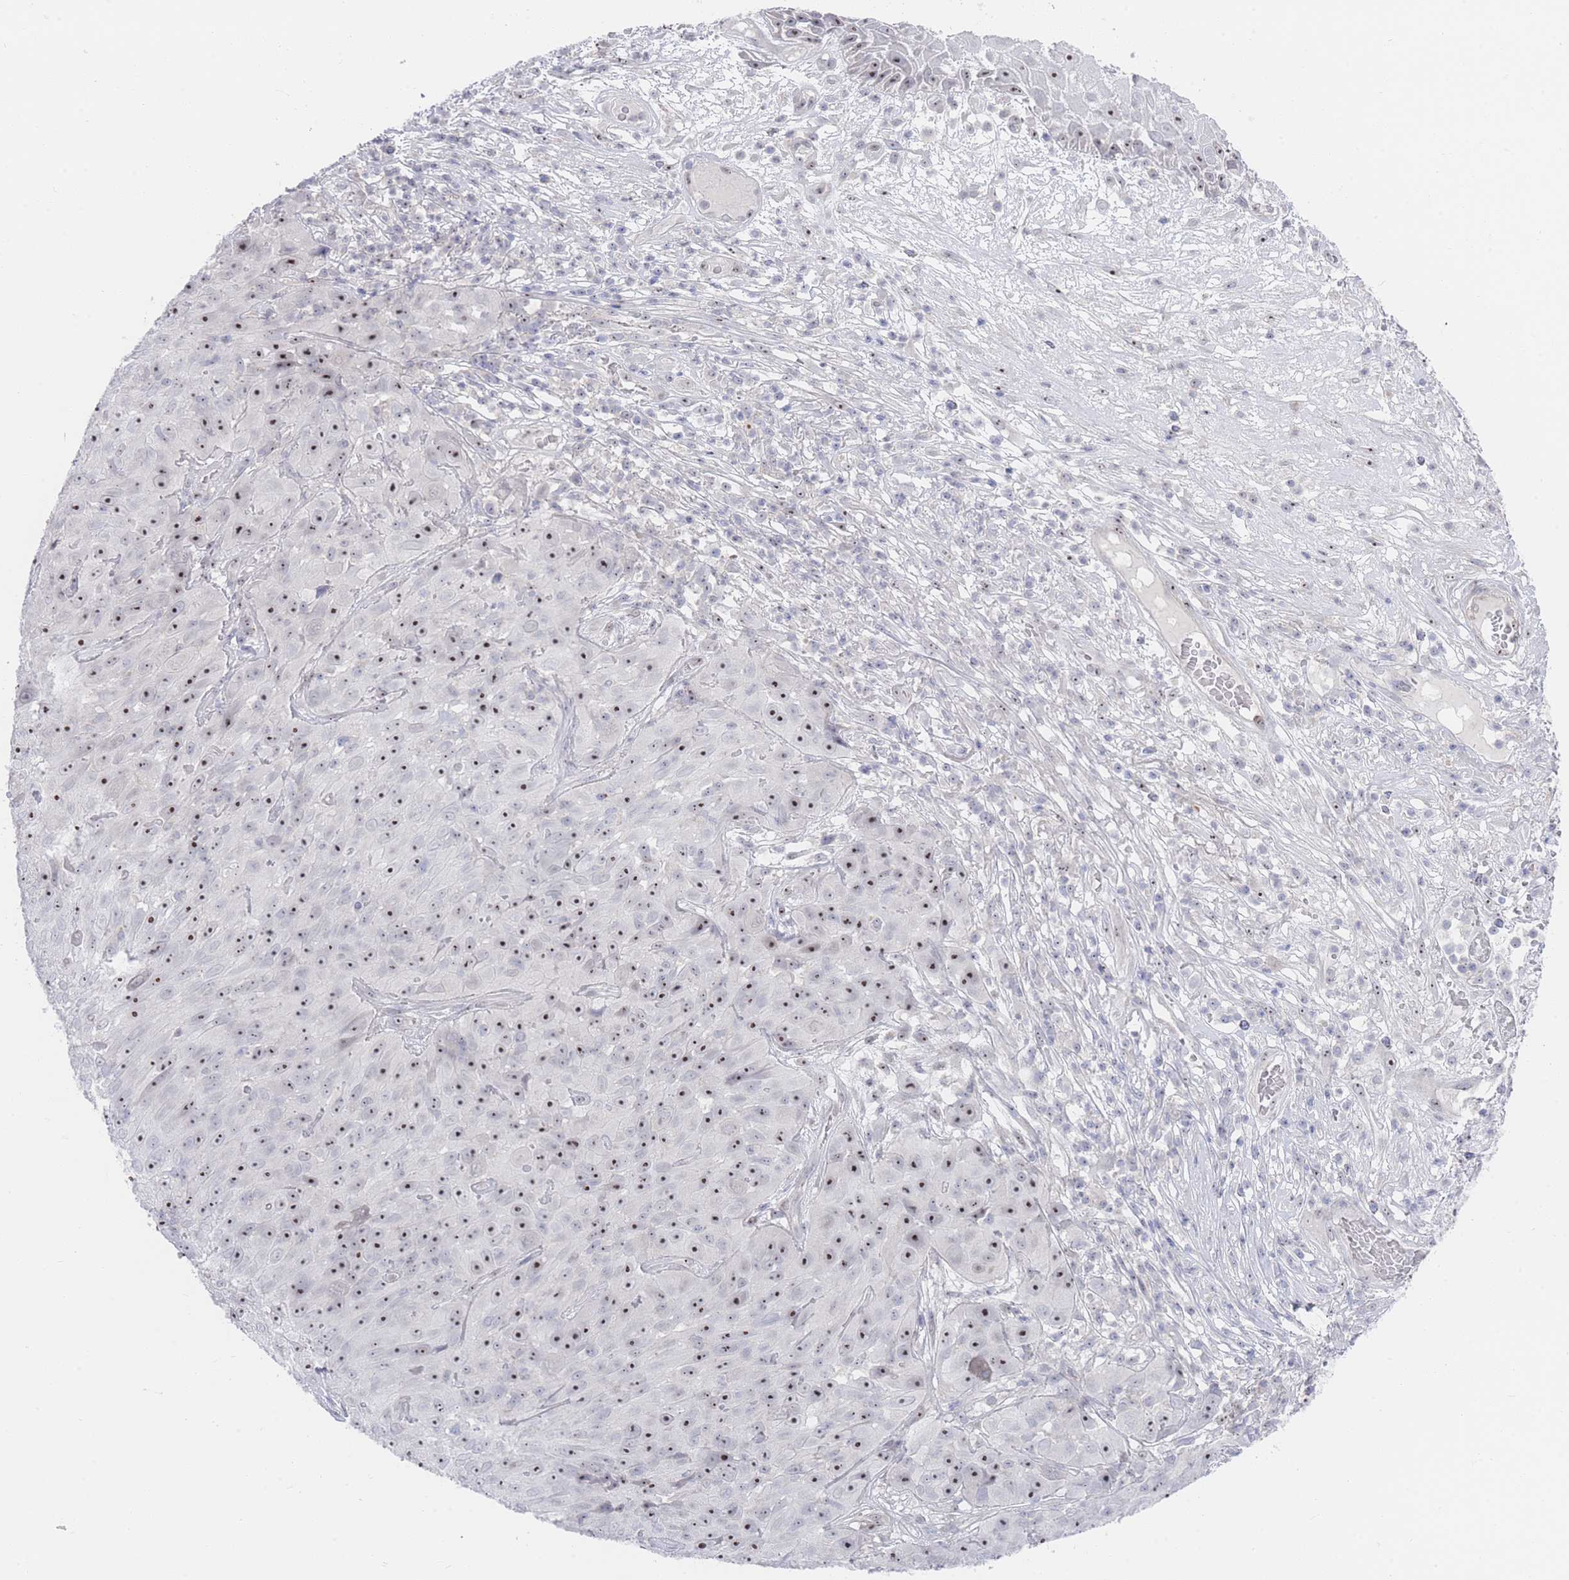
{"staining": {"intensity": "moderate", "quantity": ">75%", "location": "nuclear"}, "tissue": "skin cancer", "cell_type": "Tumor cells", "image_type": "cancer", "snomed": [{"axis": "morphology", "description": "Squamous cell carcinoma, NOS"}, {"axis": "topography", "description": "Skin"}], "caption": "Protein staining exhibits moderate nuclear staining in approximately >75% of tumor cells in skin cancer (squamous cell carcinoma).", "gene": "ZNF142", "patient": {"sex": "female", "age": 87}}